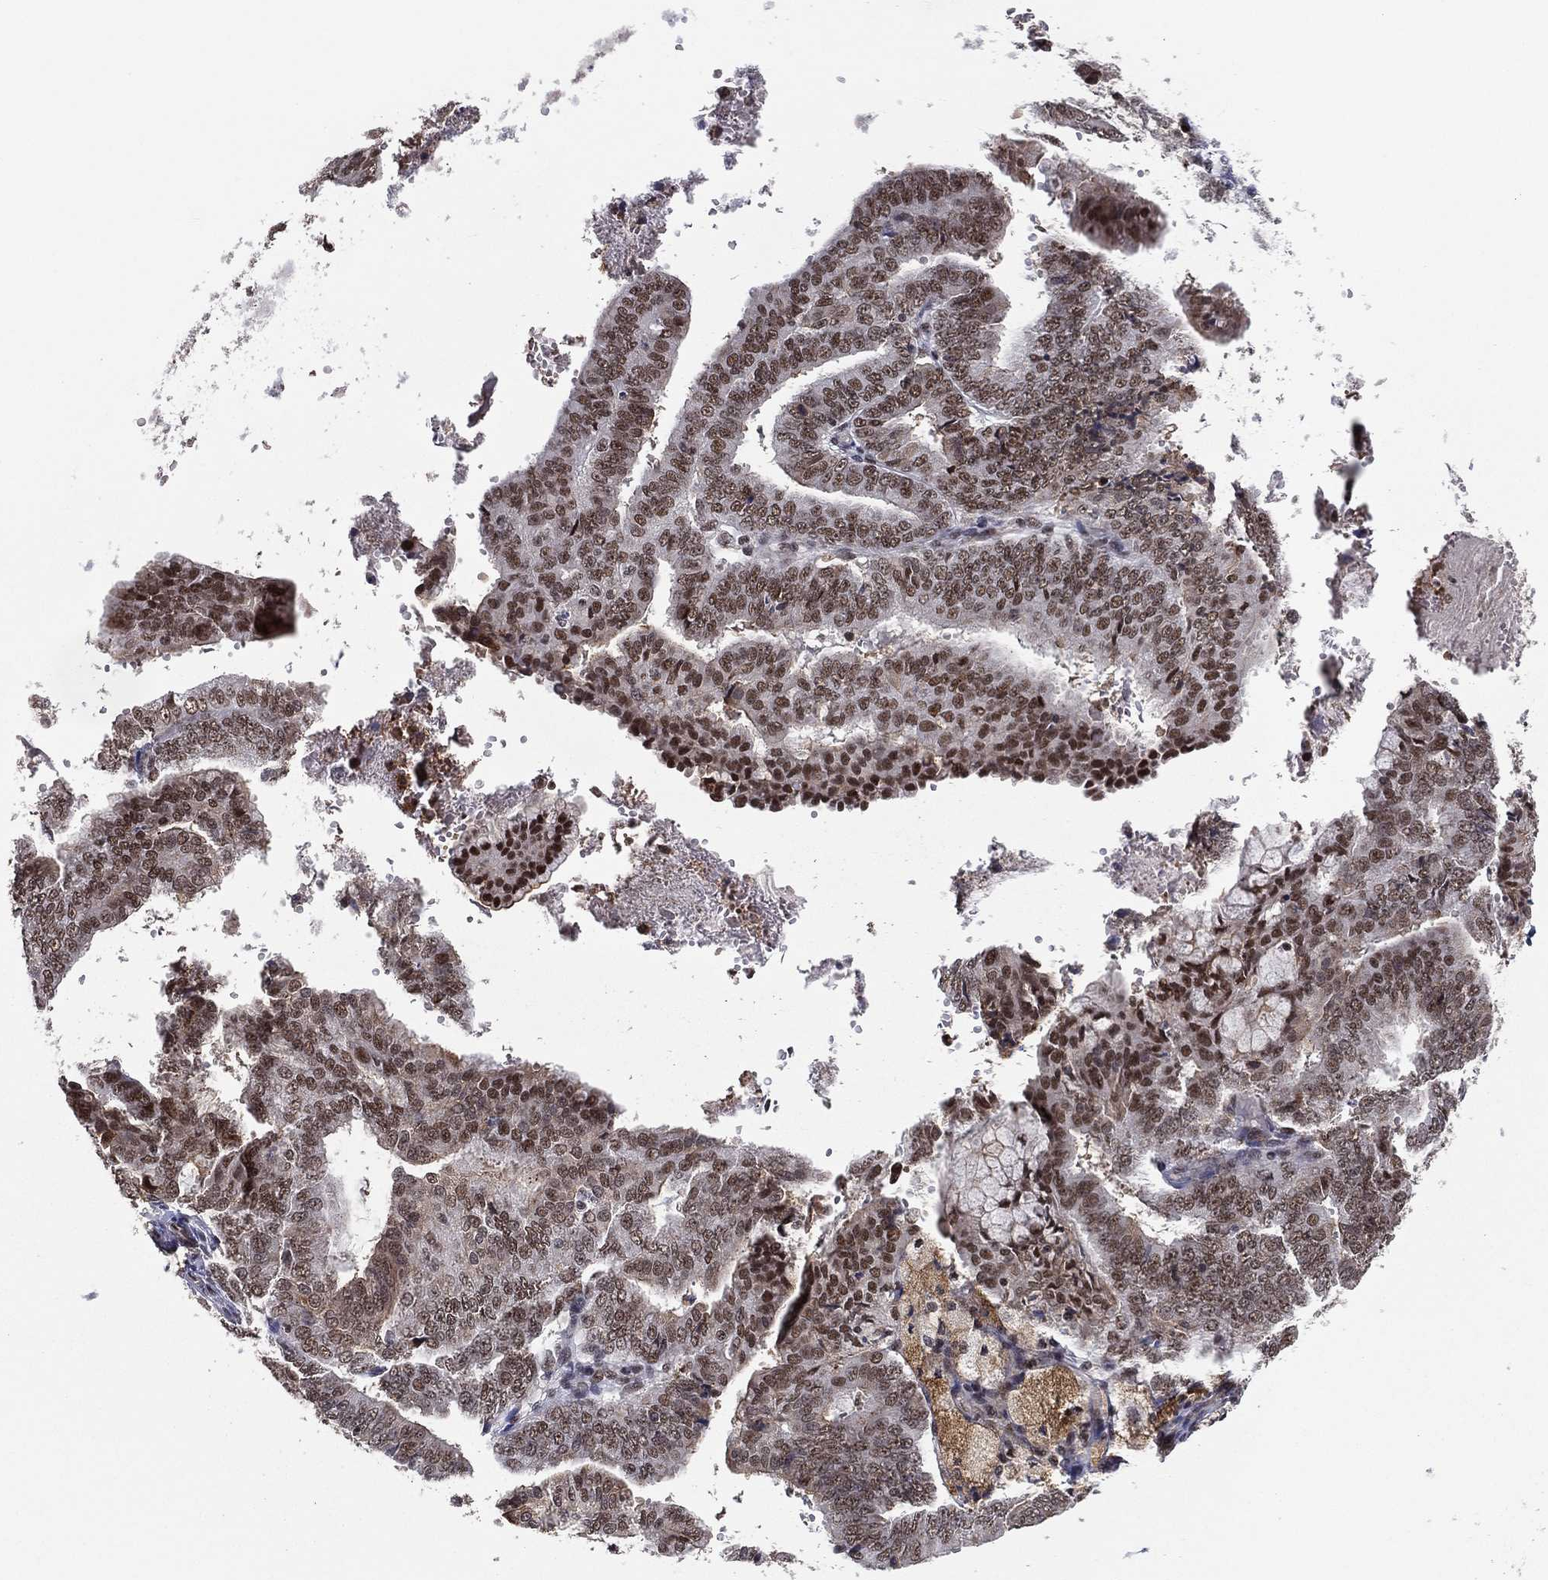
{"staining": {"intensity": "strong", "quantity": "25%-75%", "location": "nuclear"}, "tissue": "endometrial cancer", "cell_type": "Tumor cells", "image_type": "cancer", "snomed": [{"axis": "morphology", "description": "Adenocarcinoma, NOS"}, {"axis": "topography", "description": "Endometrium"}], "caption": "Human endometrial cancer (adenocarcinoma) stained for a protein (brown) exhibits strong nuclear positive staining in approximately 25%-75% of tumor cells.", "gene": "GPALPP1", "patient": {"sex": "female", "age": 63}}